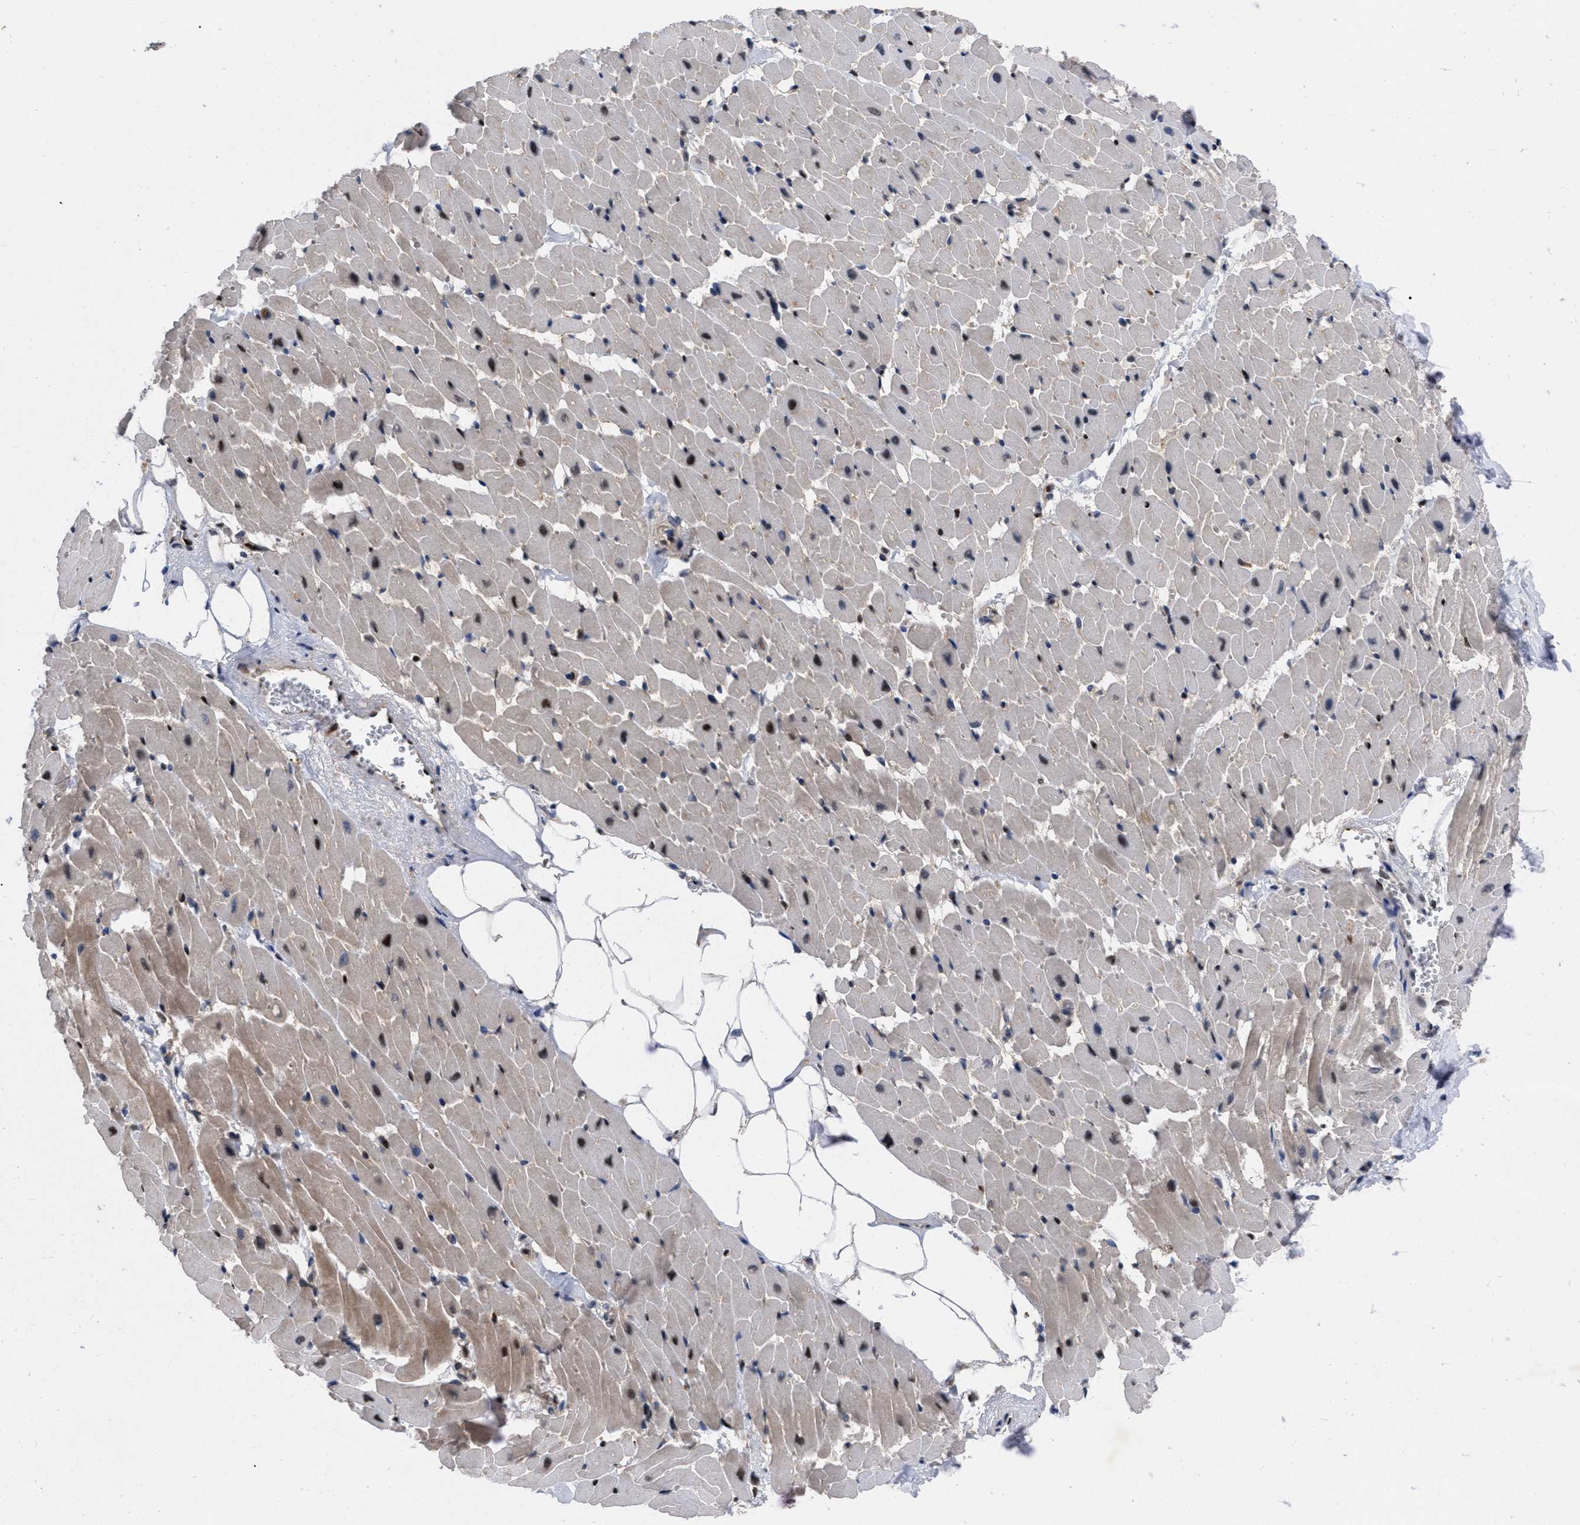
{"staining": {"intensity": "strong", "quantity": "<25%", "location": "cytoplasmic/membranous,nuclear"}, "tissue": "heart muscle", "cell_type": "Cardiomyocytes", "image_type": "normal", "snomed": [{"axis": "morphology", "description": "Normal tissue, NOS"}, {"axis": "topography", "description": "Heart"}], "caption": "Immunohistochemistry micrograph of benign heart muscle: human heart muscle stained using immunohistochemistry shows medium levels of strong protein expression localized specifically in the cytoplasmic/membranous,nuclear of cardiomyocytes, appearing as a cytoplasmic/membranous,nuclear brown color.", "gene": "MDM4", "patient": {"sex": "female", "age": 19}}